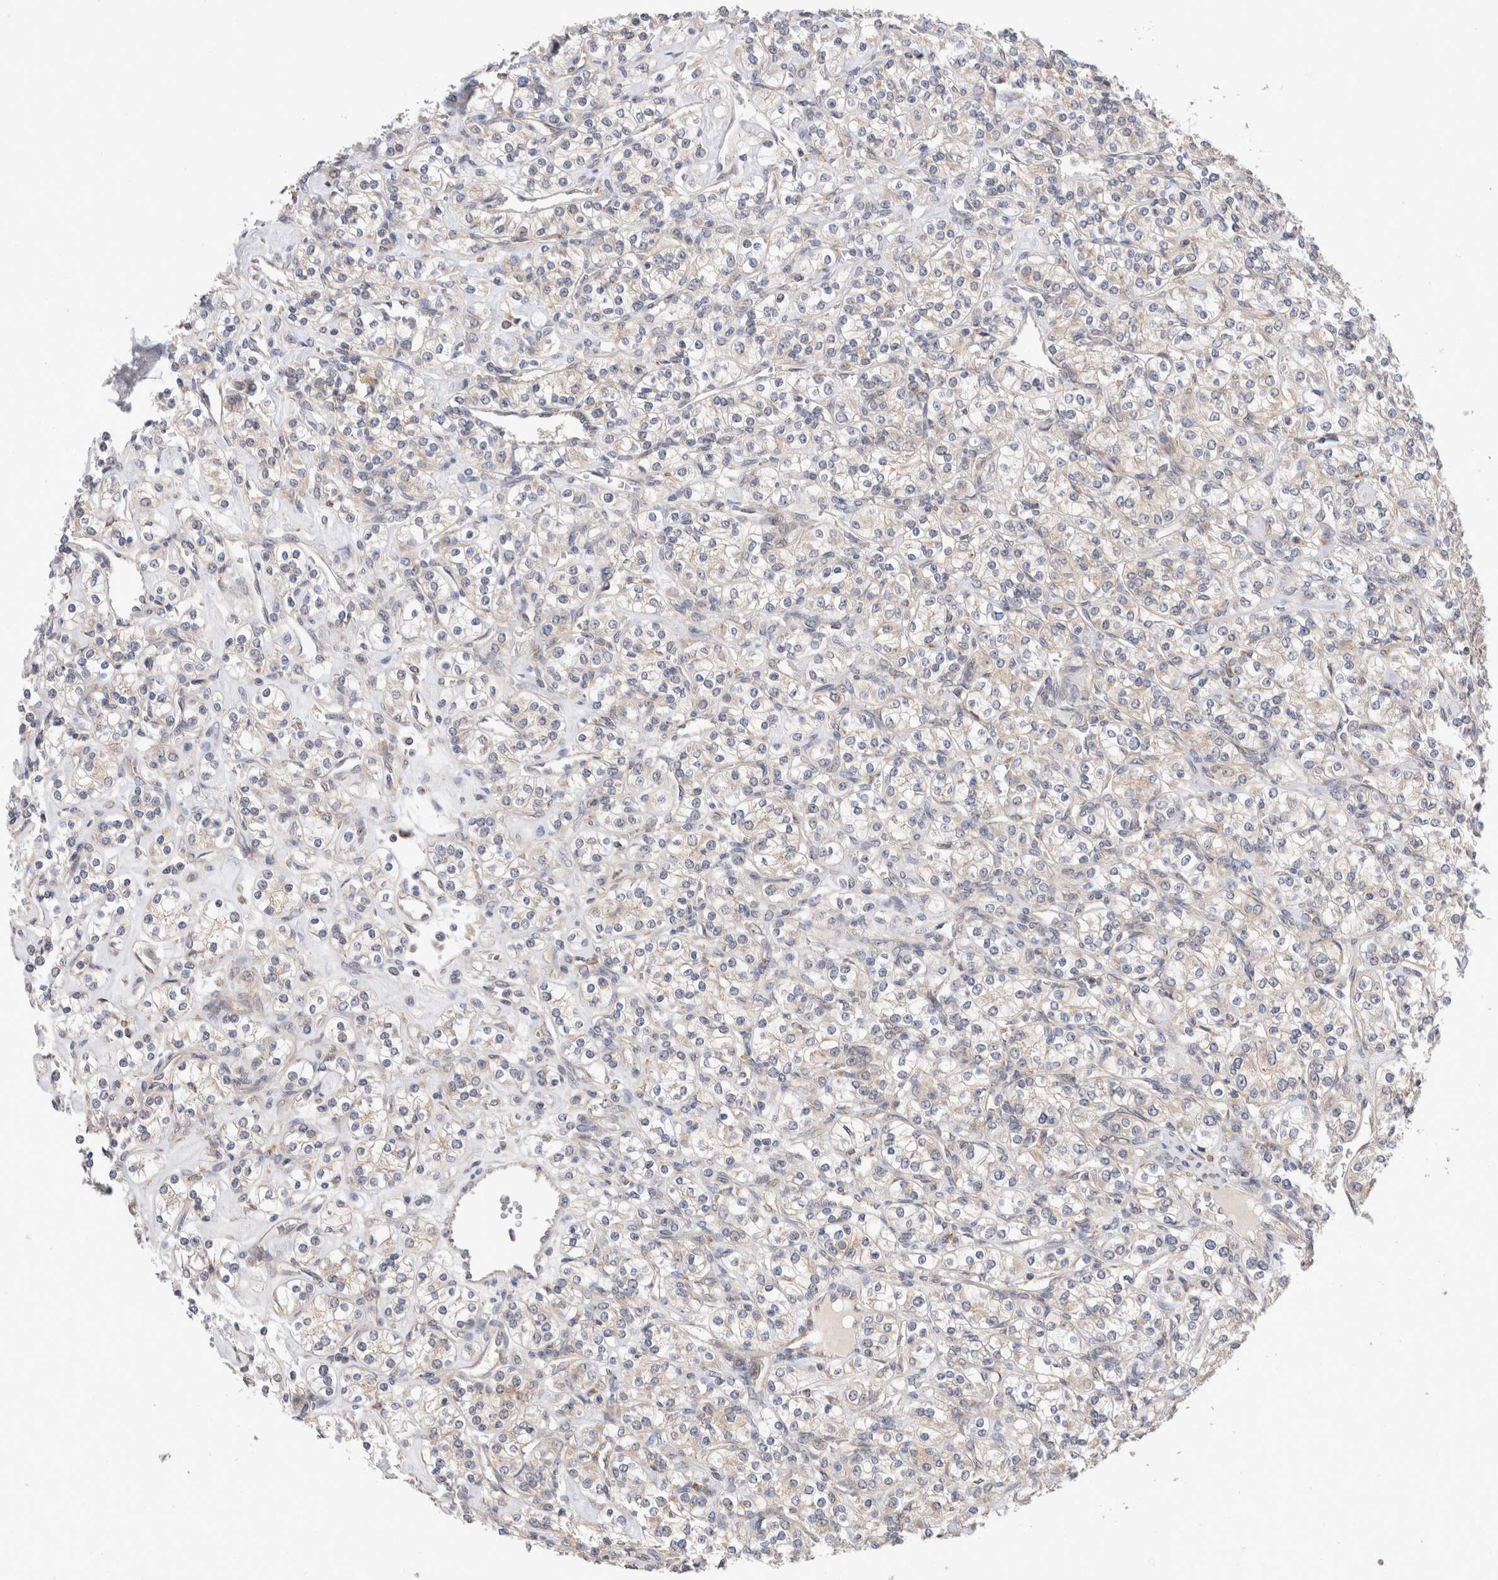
{"staining": {"intensity": "negative", "quantity": "none", "location": "none"}, "tissue": "renal cancer", "cell_type": "Tumor cells", "image_type": "cancer", "snomed": [{"axis": "morphology", "description": "Adenocarcinoma, NOS"}, {"axis": "topography", "description": "Kidney"}], "caption": "Renal cancer (adenocarcinoma) was stained to show a protein in brown. There is no significant staining in tumor cells. (DAB (3,3'-diaminobenzidine) immunohistochemistry (IHC) with hematoxylin counter stain).", "gene": "SGK1", "patient": {"sex": "male", "age": 77}}